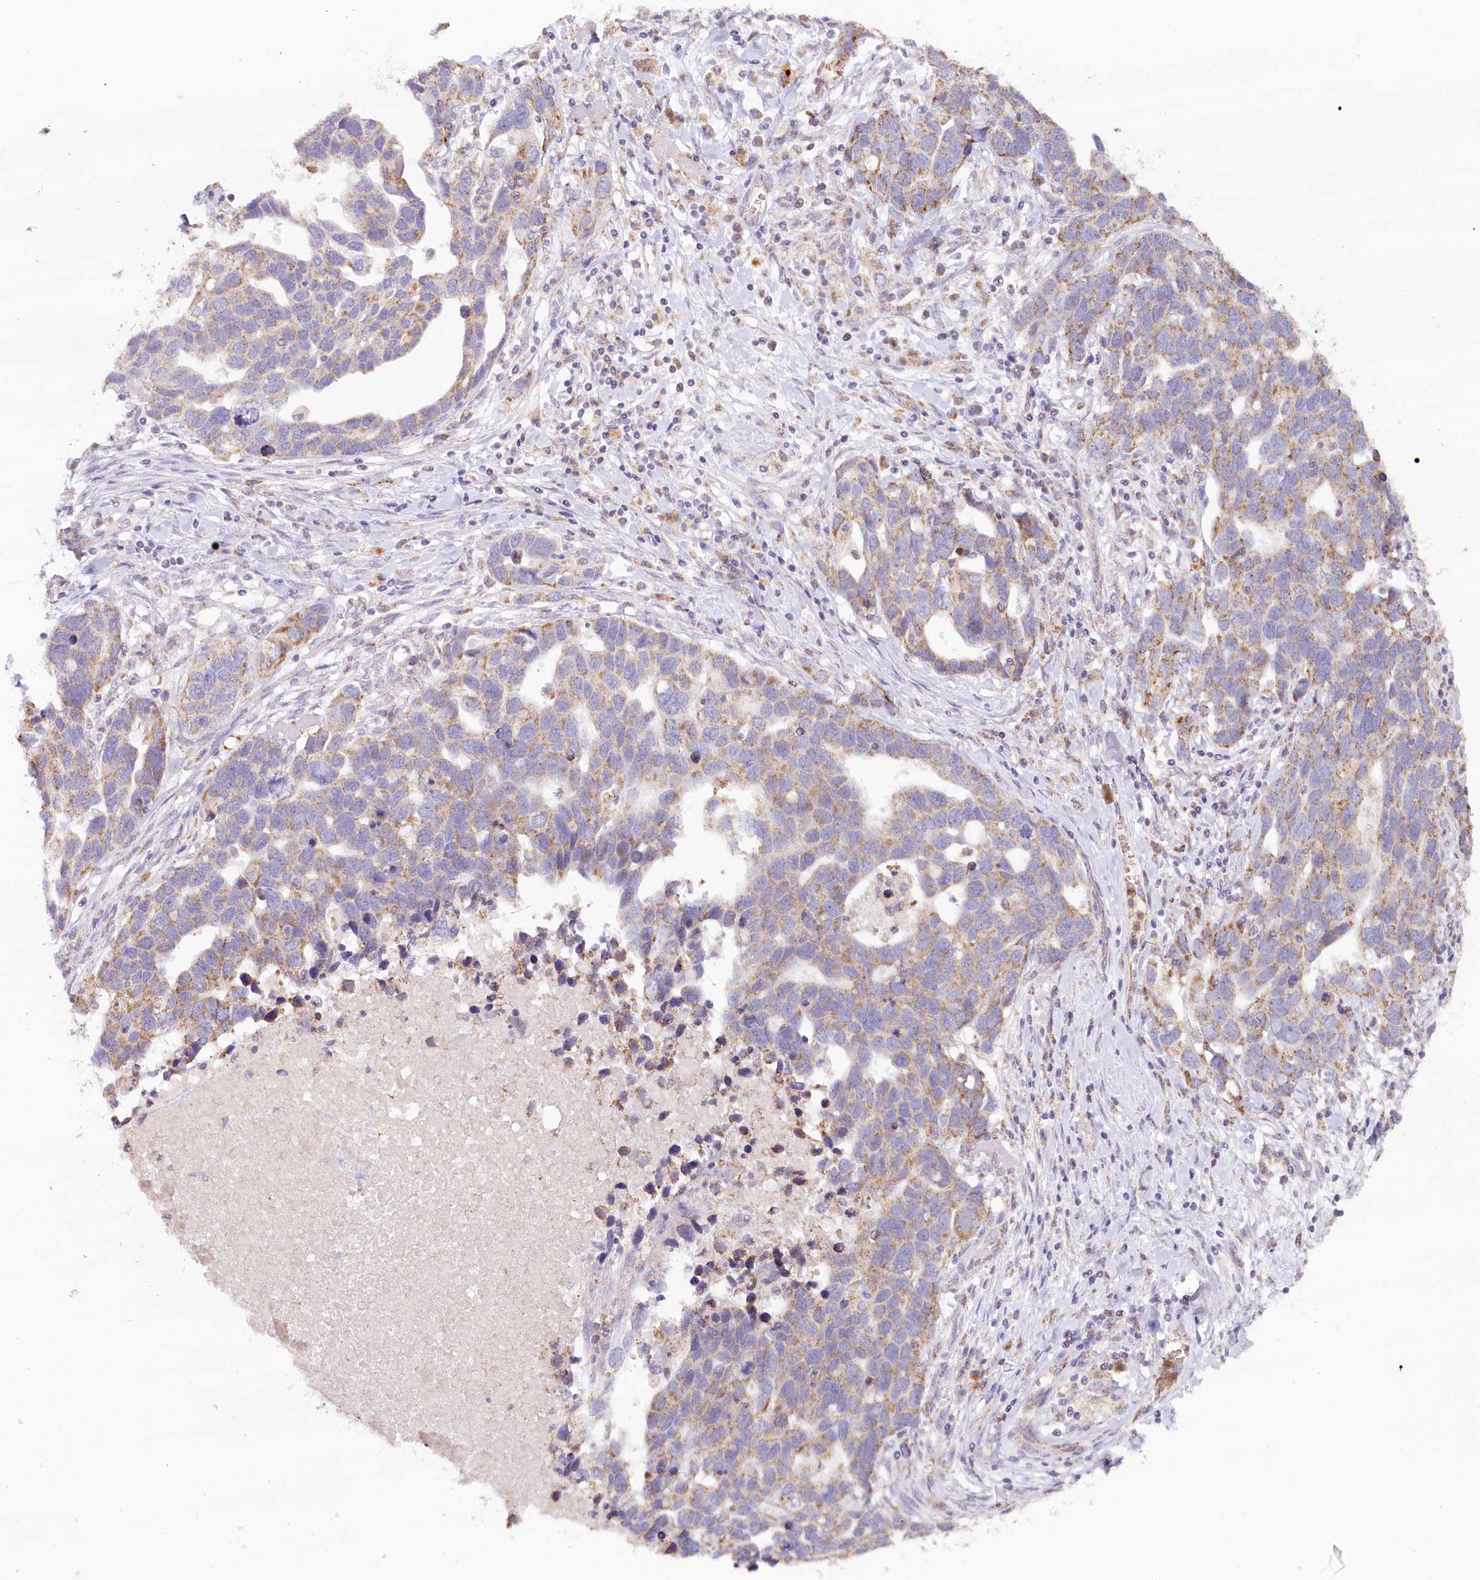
{"staining": {"intensity": "moderate", "quantity": "<25%", "location": "cytoplasmic/membranous"}, "tissue": "ovarian cancer", "cell_type": "Tumor cells", "image_type": "cancer", "snomed": [{"axis": "morphology", "description": "Cystadenocarcinoma, serous, NOS"}, {"axis": "topography", "description": "Ovary"}], "caption": "Ovarian cancer was stained to show a protein in brown. There is low levels of moderate cytoplasmic/membranous positivity in about <25% of tumor cells. (DAB (3,3'-diaminobenzidine) IHC, brown staining for protein, blue staining for nuclei).", "gene": "MMP25", "patient": {"sex": "female", "age": 54}}